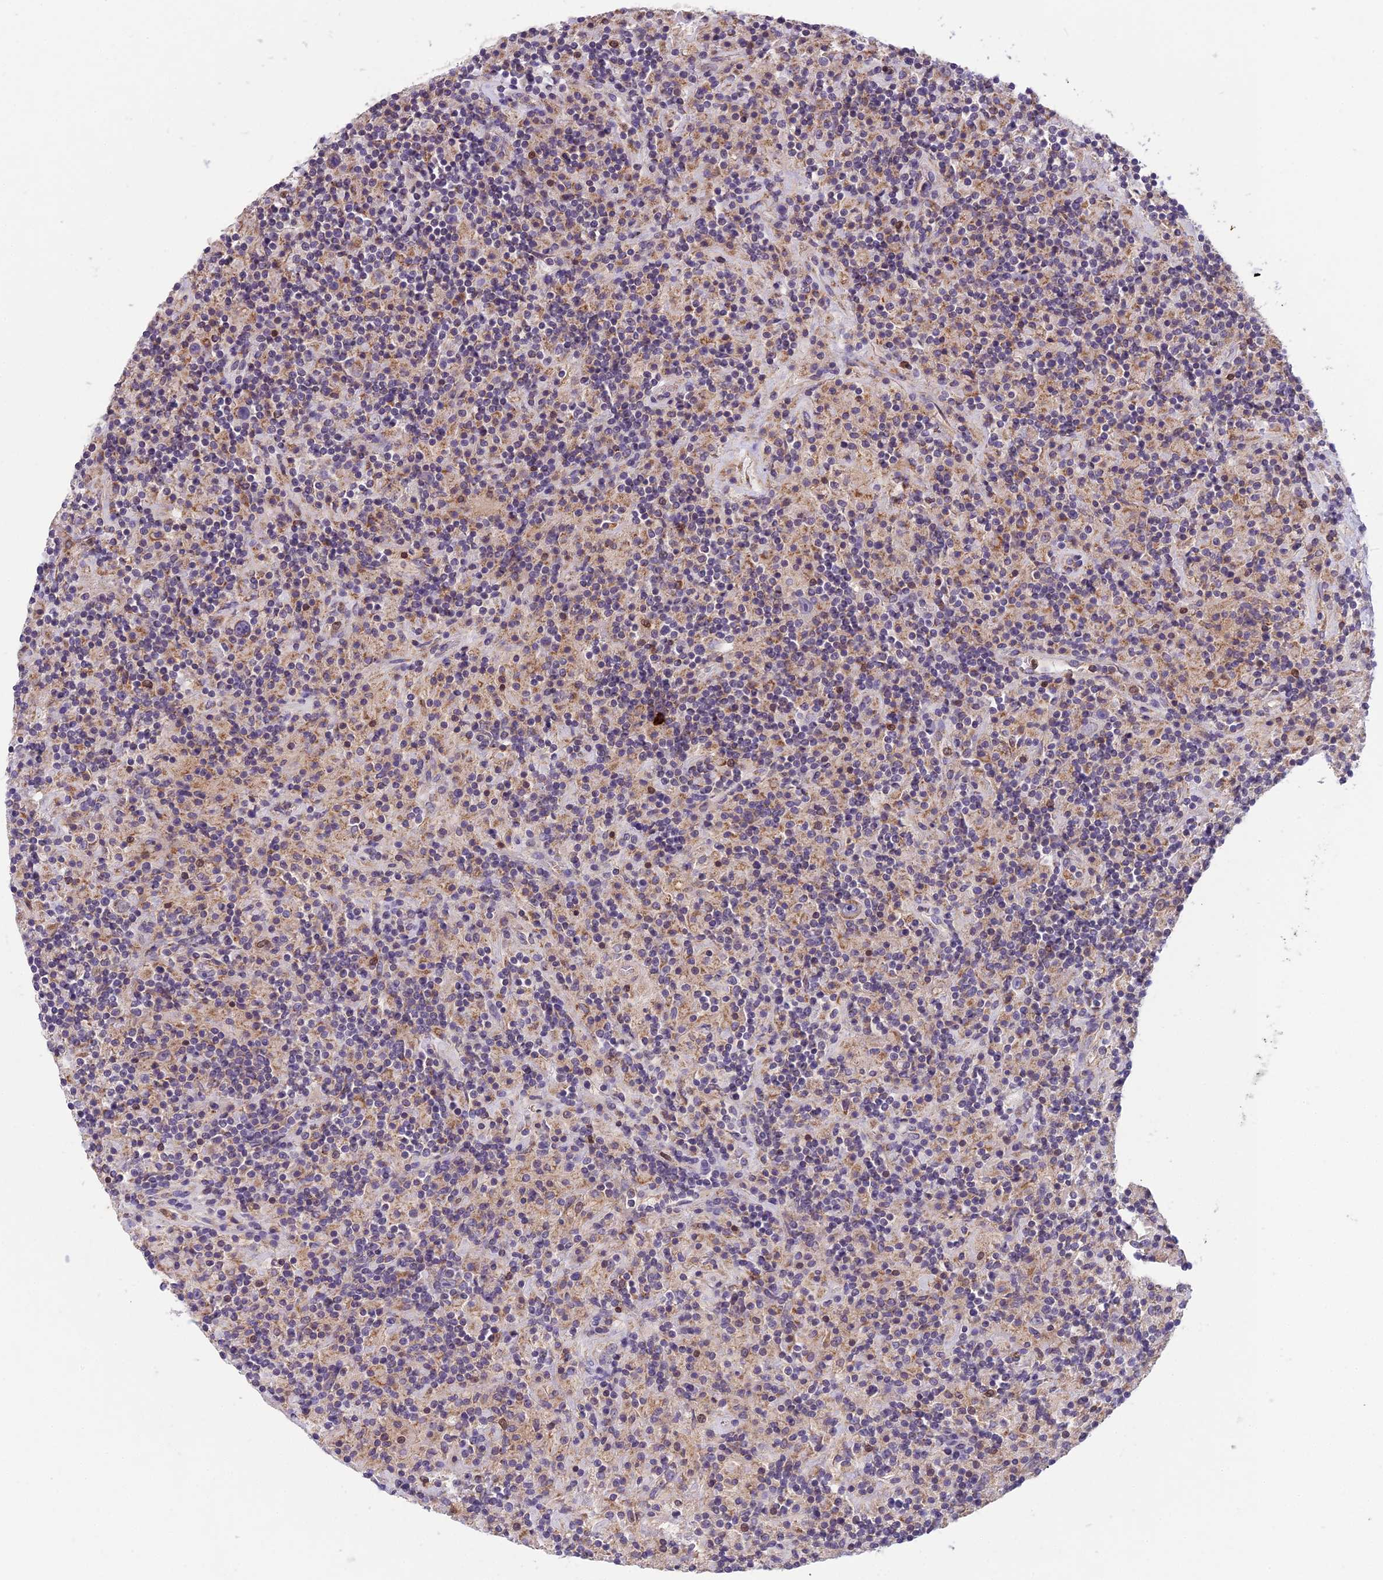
{"staining": {"intensity": "weak", "quantity": "25%-75%", "location": "cytoplasmic/membranous"}, "tissue": "lymphoma", "cell_type": "Tumor cells", "image_type": "cancer", "snomed": [{"axis": "morphology", "description": "Hodgkin's disease, NOS"}, {"axis": "topography", "description": "Lymph node"}], "caption": "This image shows Hodgkin's disease stained with immunohistochemistry to label a protein in brown. The cytoplasmic/membranous of tumor cells show weak positivity for the protein. Nuclei are counter-stained blue.", "gene": "ENSG00000188897", "patient": {"sex": "male", "age": 70}}